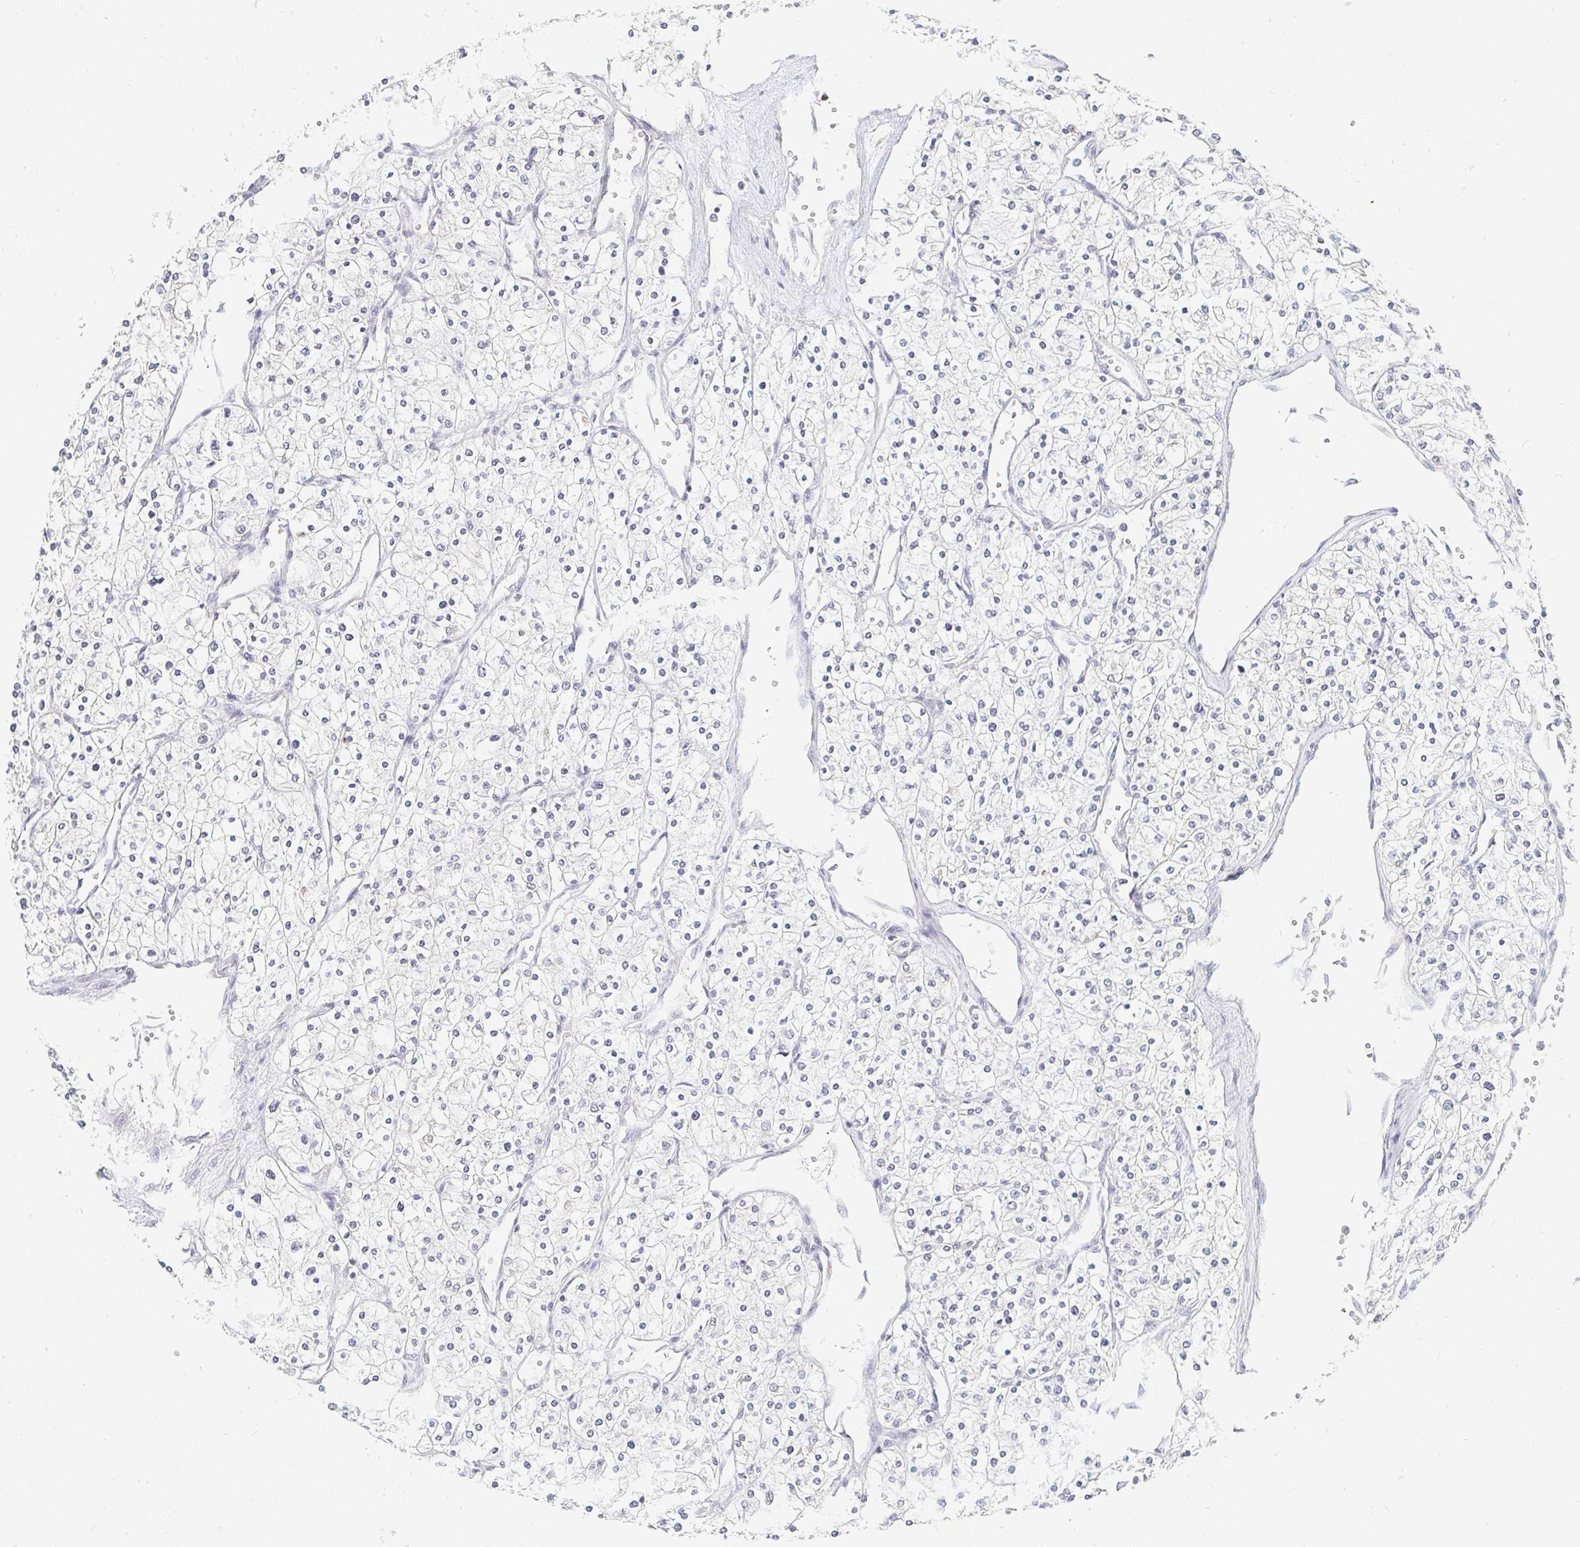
{"staining": {"intensity": "negative", "quantity": "none", "location": "none"}, "tissue": "renal cancer", "cell_type": "Tumor cells", "image_type": "cancer", "snomed": [{"axis": "morphology", "description": "Adenocarcinoma, NOS"}, {"axis": "topography", "description": "Kidney"}], "caption": "High magnification brightfield microscopy of renal cancer stained with DAB (brown) and counterstained with hematoxylin (blue): tumor cells show no significant expression. (DAB (3,3'-diaminobenzidine) IHC, high magnification).", "gene": "NME9", "patient": {"sex": "male", "age": 80}}